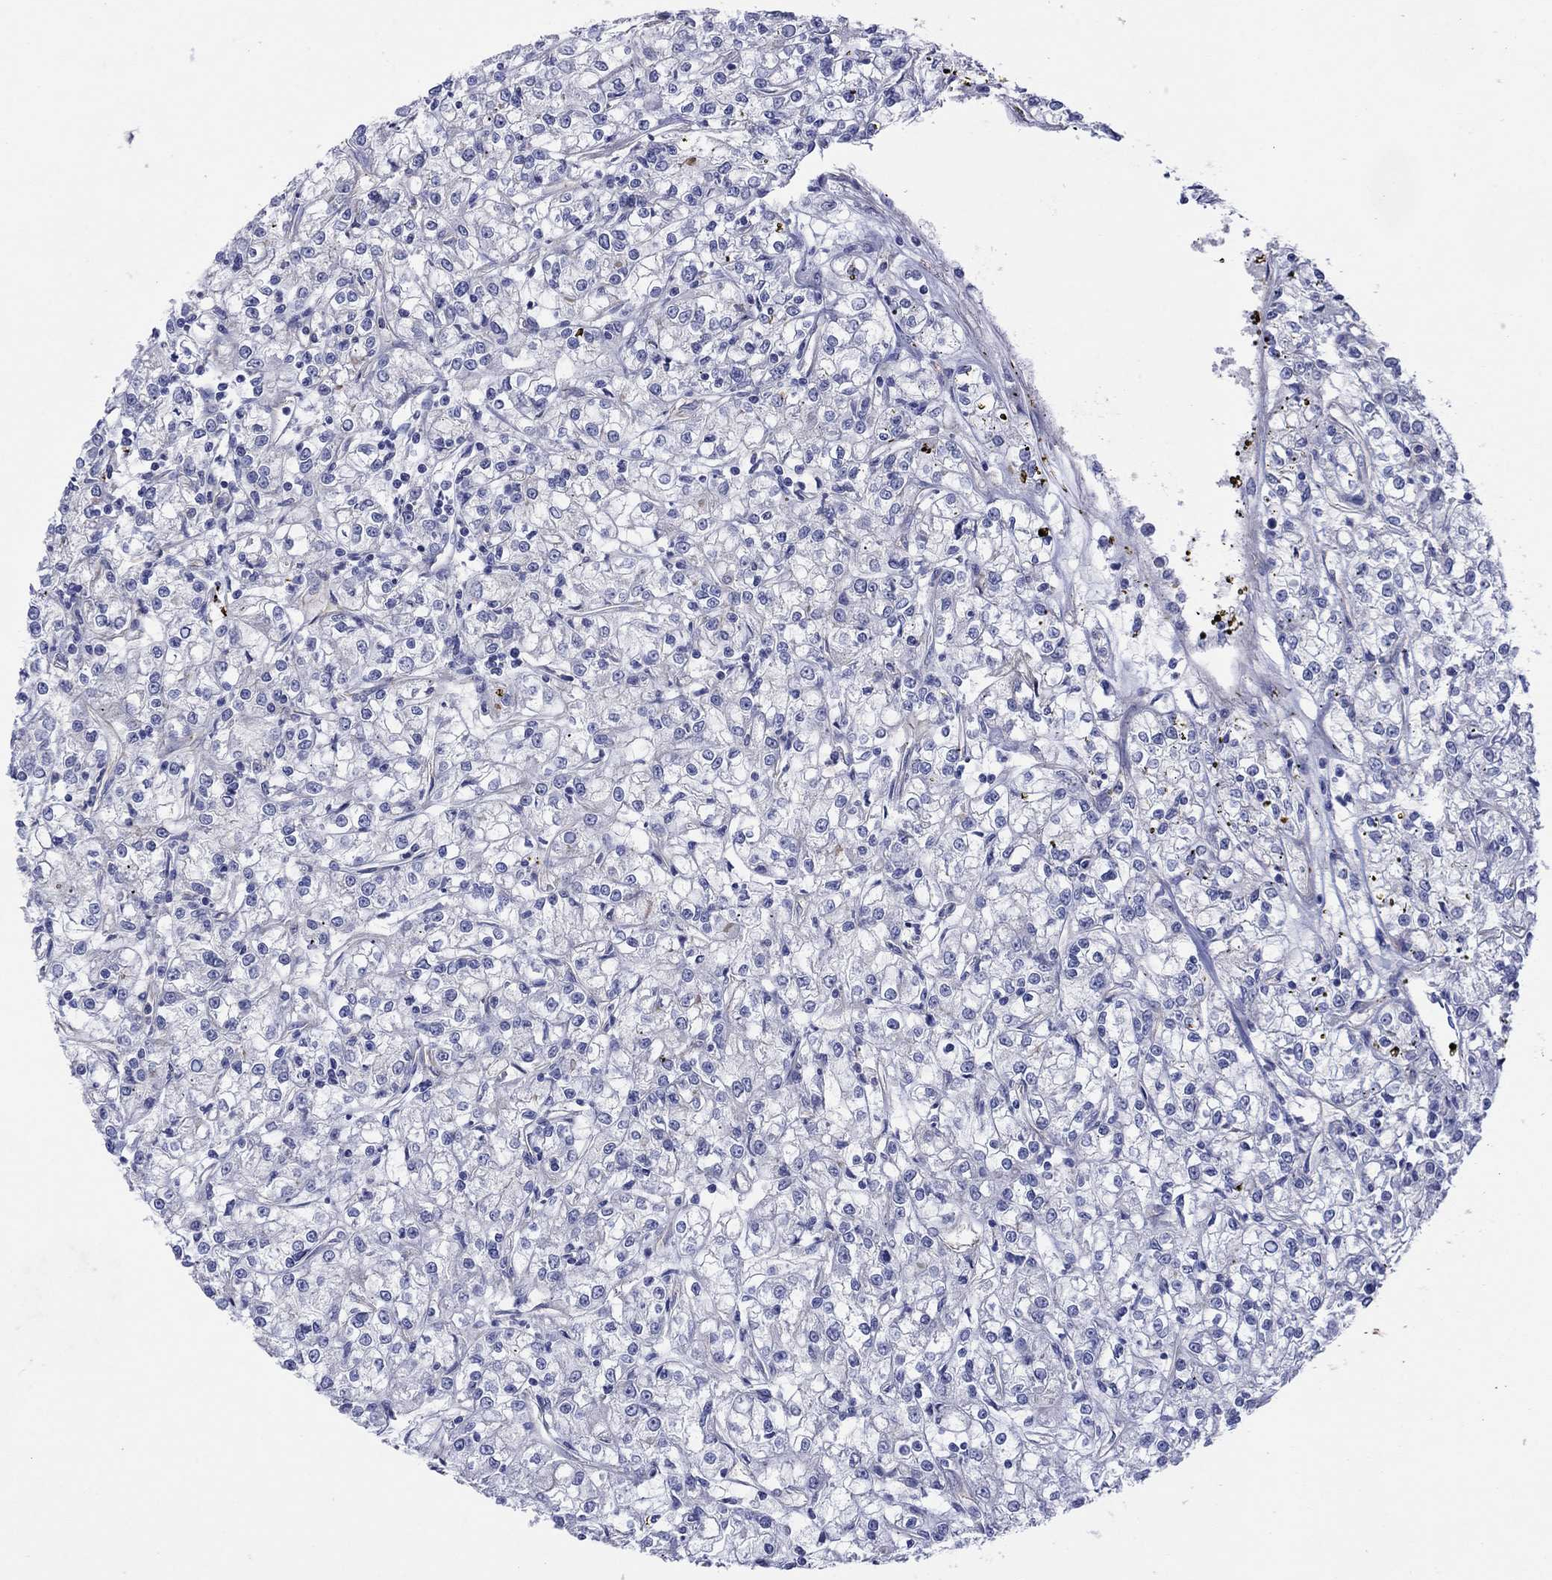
{"staining": {"intensity": "negative", "quantity": "none", "location": "none"}, "tissue": "renal cancer", "cell_type": "Tumor cells", "image_type": "cancer", "snomed": [{"axis": "morphology", "description": "Adenocarcinoma, NOS"}, {"axis": "topography", "description": "Kidney"}], "caption": "High power microscopy micrograph of an immunohistochemistry (IHC) image of adenocarcinoma (renal), revealing no significant positivity in tumor cells.", "gene": "TPRN", "patient": {"sex": "female", "age": 59}}